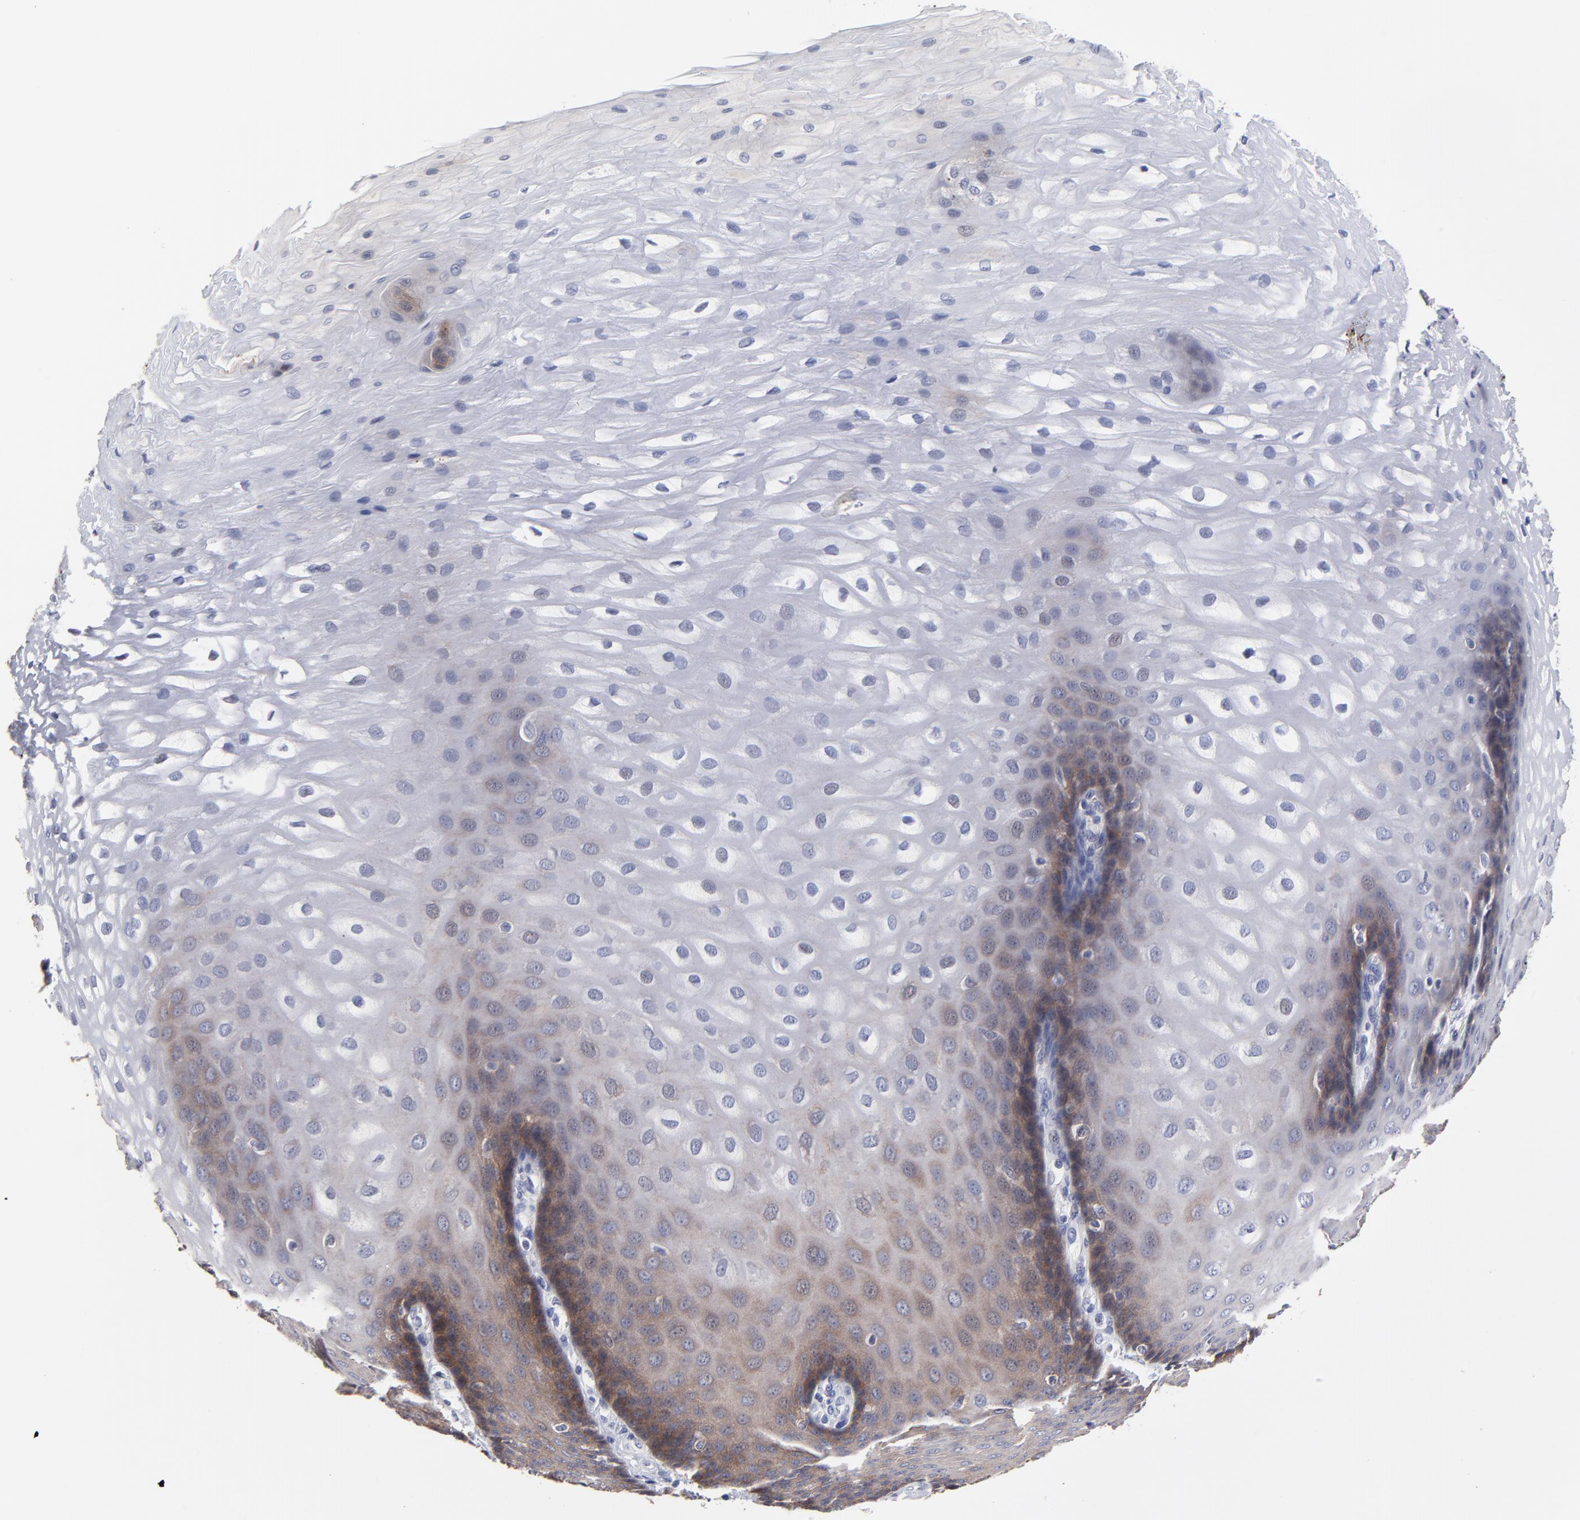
{"staining": {"intensity": "weak", "quantity": "<25%", "location": "cytoplasmic/membranous"}, "tissue": "esophagus", "cell_type": "Squamous epithelial cells", "image_type": "normal", "snomed": [{"axis": "morphology", "description": "Normal tissue, NOS"}, {"axis": "morphology", "description": "Adenocarcinoma, NOS"}, {"axis": "topography", "description": "Esophagus"}, {"axis": "topography", "description": "Stomach"}], "caption": "Immunohistochemistry (IHC) photomicrograph of unremarkable esophagus: esophagus stained with DAB reveals no significant protein expression in squamous epithelial cells.", "gene": "CXADR", "patient": {"sex": "male", "age": 62}}